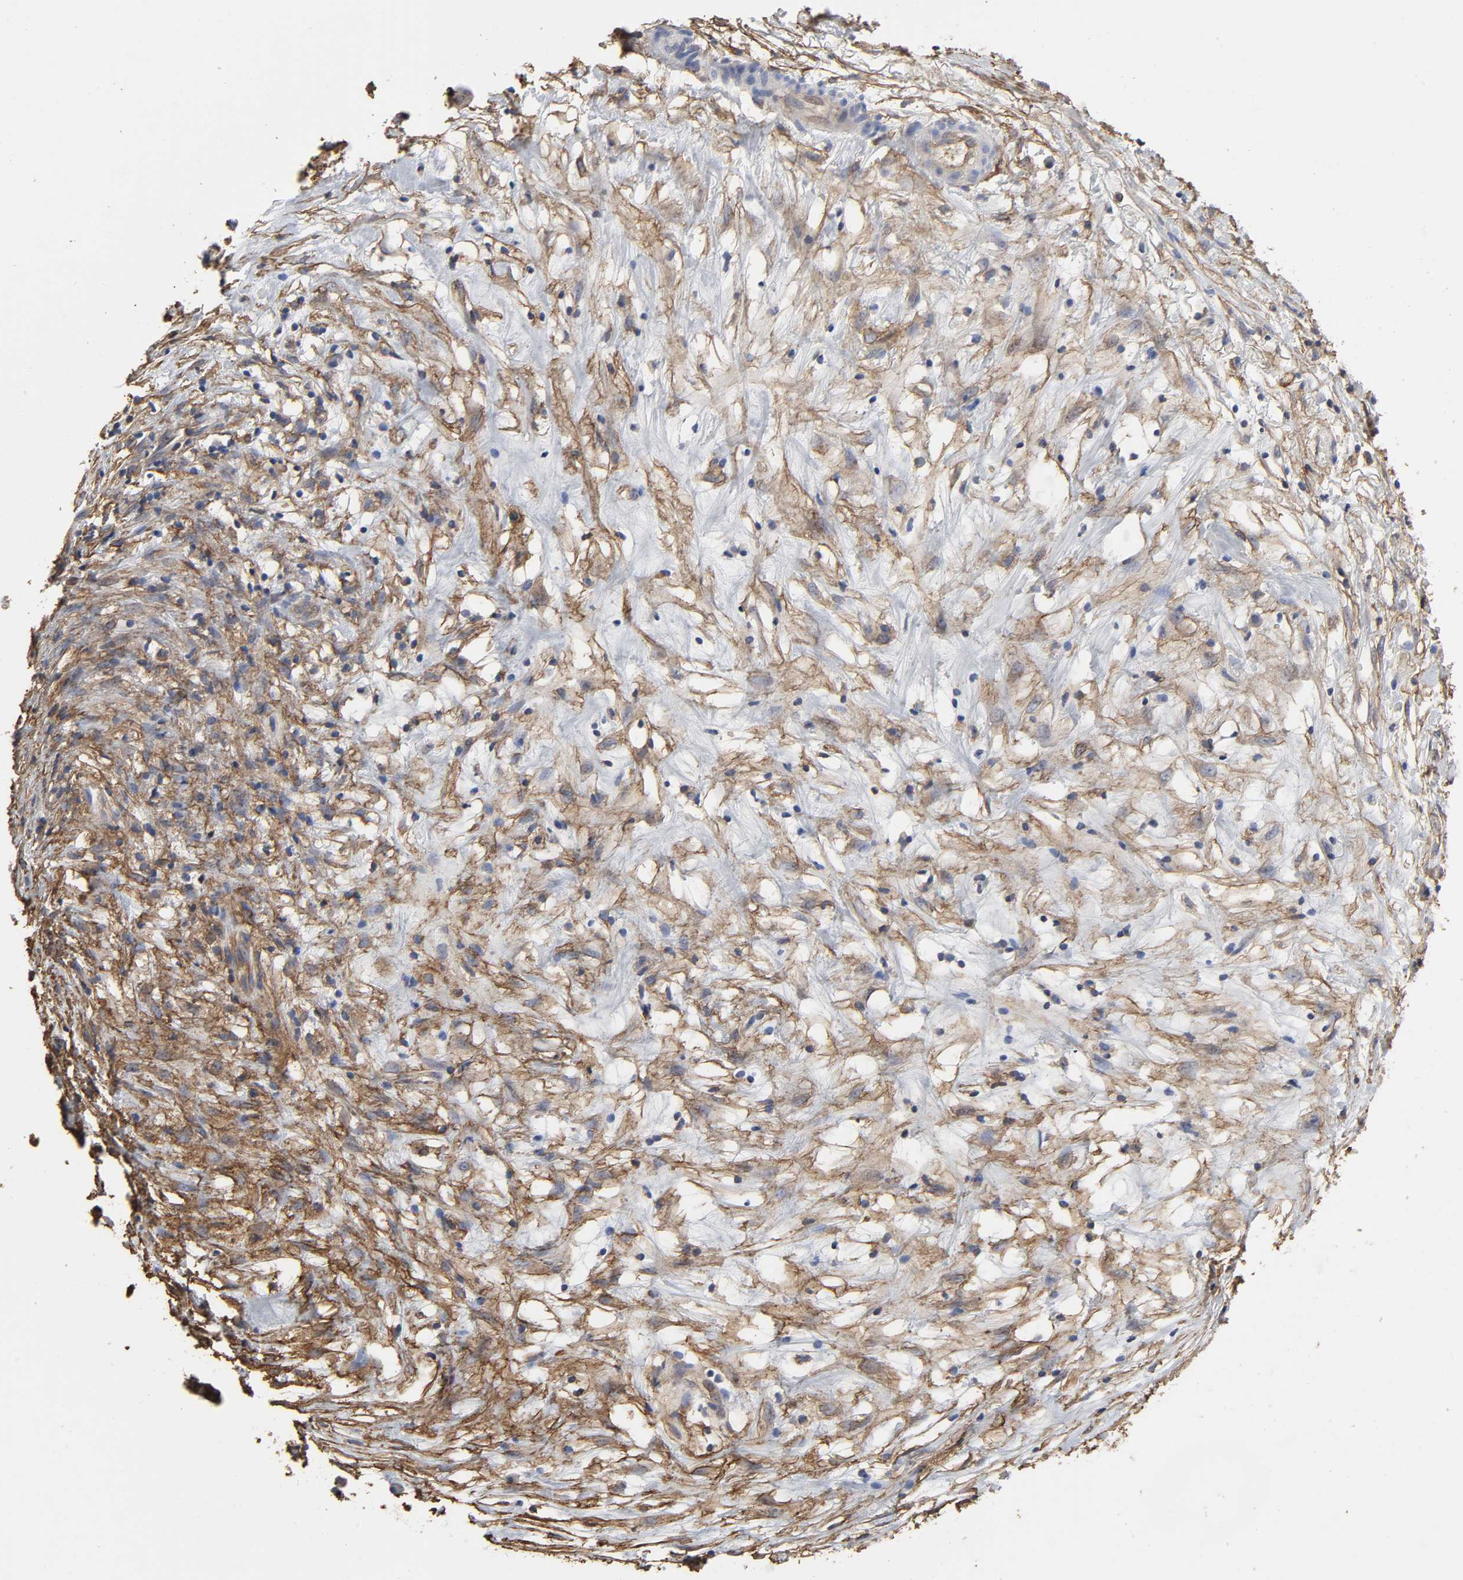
{"staining": {"intensity": "moderate", "quantity": ">75%", "location": "cytoplasmic/membranous"}, "tissue": "ovarian cancer", "cell_type": "Tumor cells", "image_type": "cancer", "snomed": [{"axis": "morphology", "description": "Carcinoma, endometroid"}, {"axis": "topography", "description": "Ovary"}], "caption": "Ovarian cancer (endometroid carcinoma) stained with DAB (3,3'-diaminobenzidine) immunohistochemistry (IHC) reveals medium levels of moderate cytoplasmic/membranous staining in about >75% of tumor cells. (Brightfield microscopy of DAB IHC at high magnification).", "gene": "ANXA2", "patient": {"sex": "female", "age": 42}}